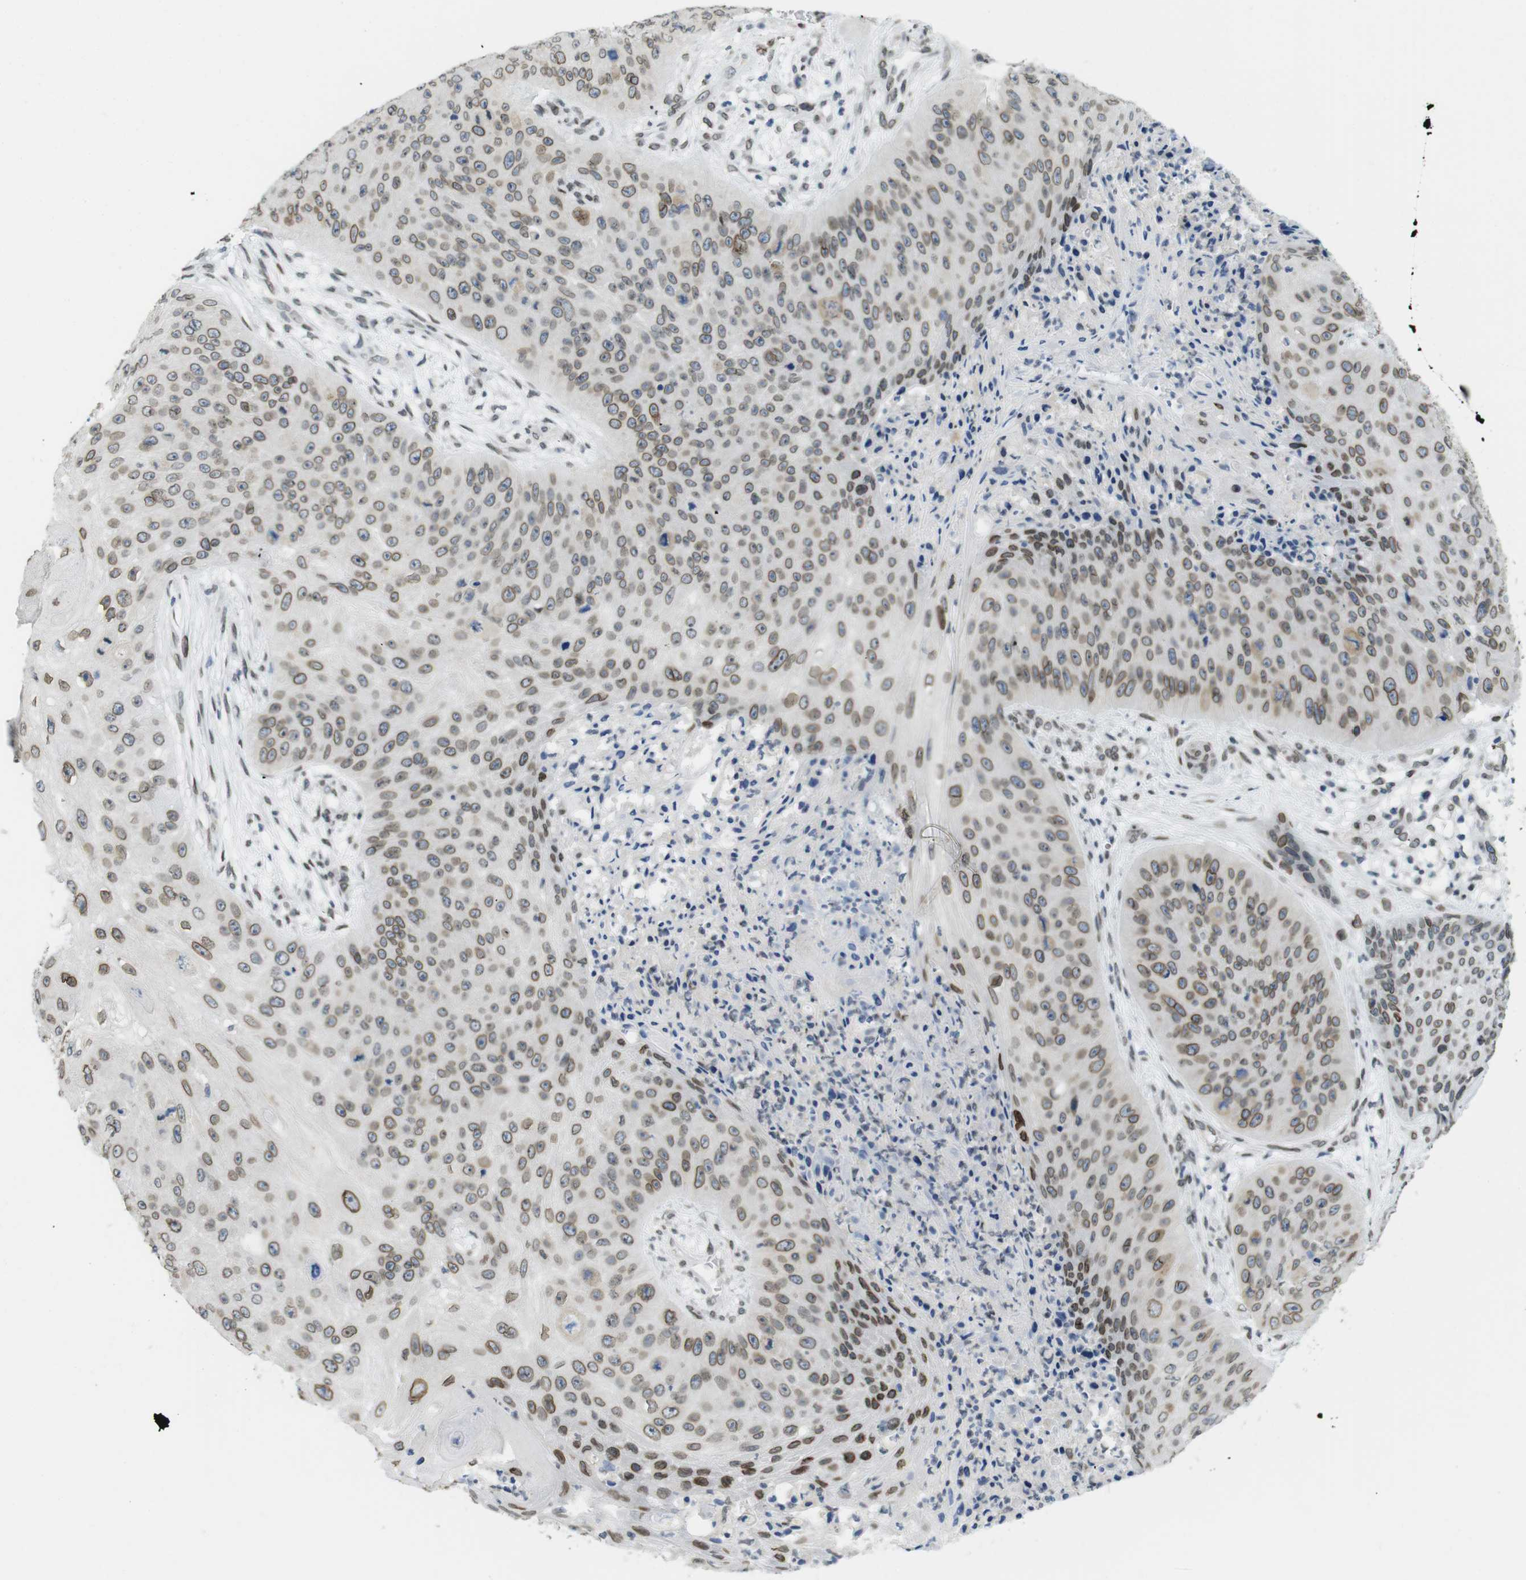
{"staining": {"intensity": "moderate", "quantity": ">75%", "location": "cytoplasmic/membranous,nuclear"}, "tissue": "skin cancer", "cell_type": "Tumor cells", "image_type": "cancer", "snomed": [{"axis": "morphology", "description": "Squamous cell carcinoma, NOS"}, {"axis": "topography", "description": "Skin"}], "caption": "The histopathology image exhibits staining of squamous cell carcinoma (skin), revealing moderate cytoplasmic/membranous and nuclear protein staining (brown color) within tumor cells. The staining was performed using DAB to visualize the protein expression in brown, while the nuclei were stained in blue with hematoxylin (Magnification: 20x).", "gene": "ARL6IP6", "patient": {"sex": "female", "age": 80}}